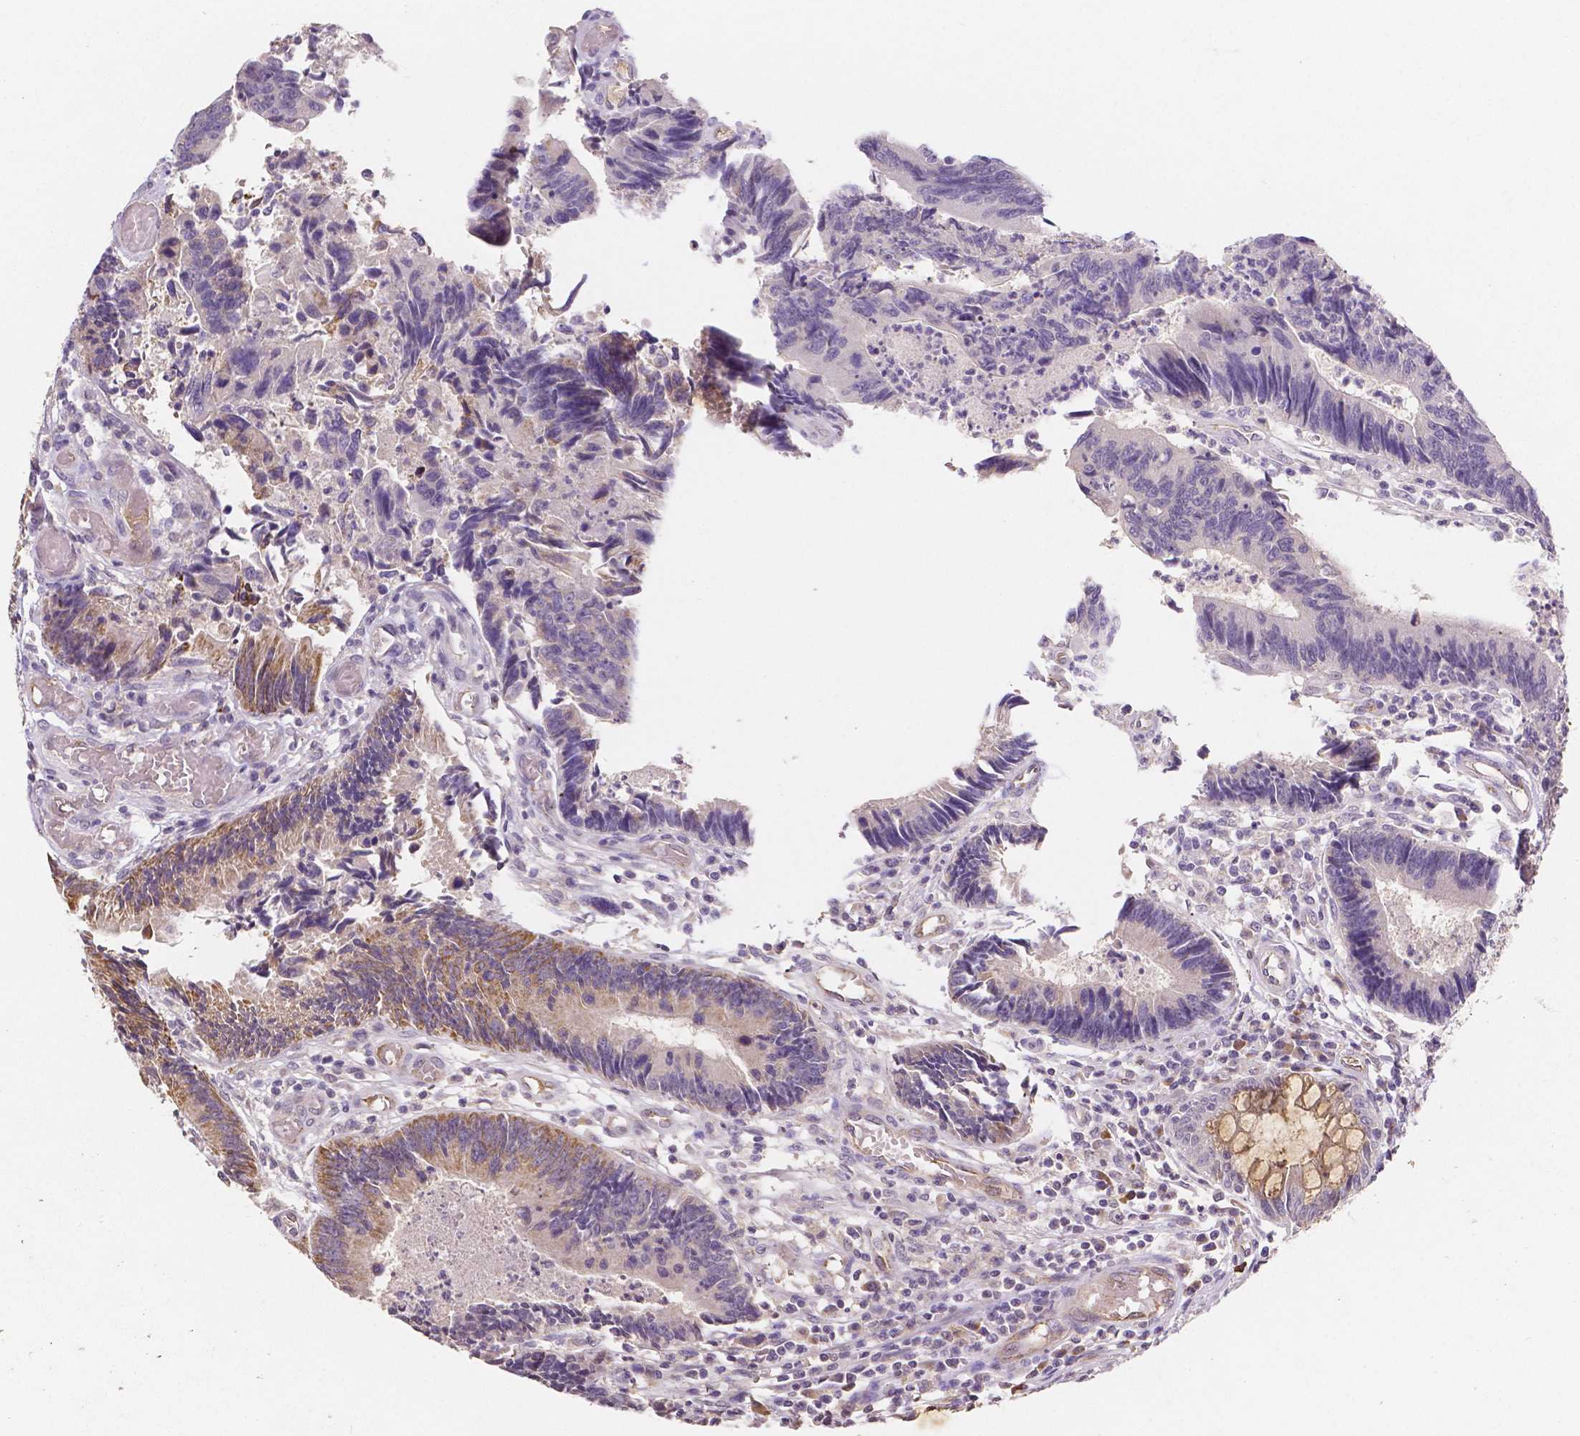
{"staining": {"intensity": "moderate", "quantity": "<25%", "location": "cytoplasmic/membranous"}, "tissue": "colorectal cancer", "cell_type": "Tumor cells", "image_type": "cancer", "snomed": [{"axis": "morphology", "description": "Adenocarcinoma, NOS"}, {"axis": "topography", "description": "Colon"}], "caption": "Colorectal adenocarcinoma stained with immunohistochemistry displays moderate cytoplasmic/membranous positivity in approximately <25% of tumor cells.", "gene": "ELAVL2", "patient": {"sex": "female", "age": 67}}